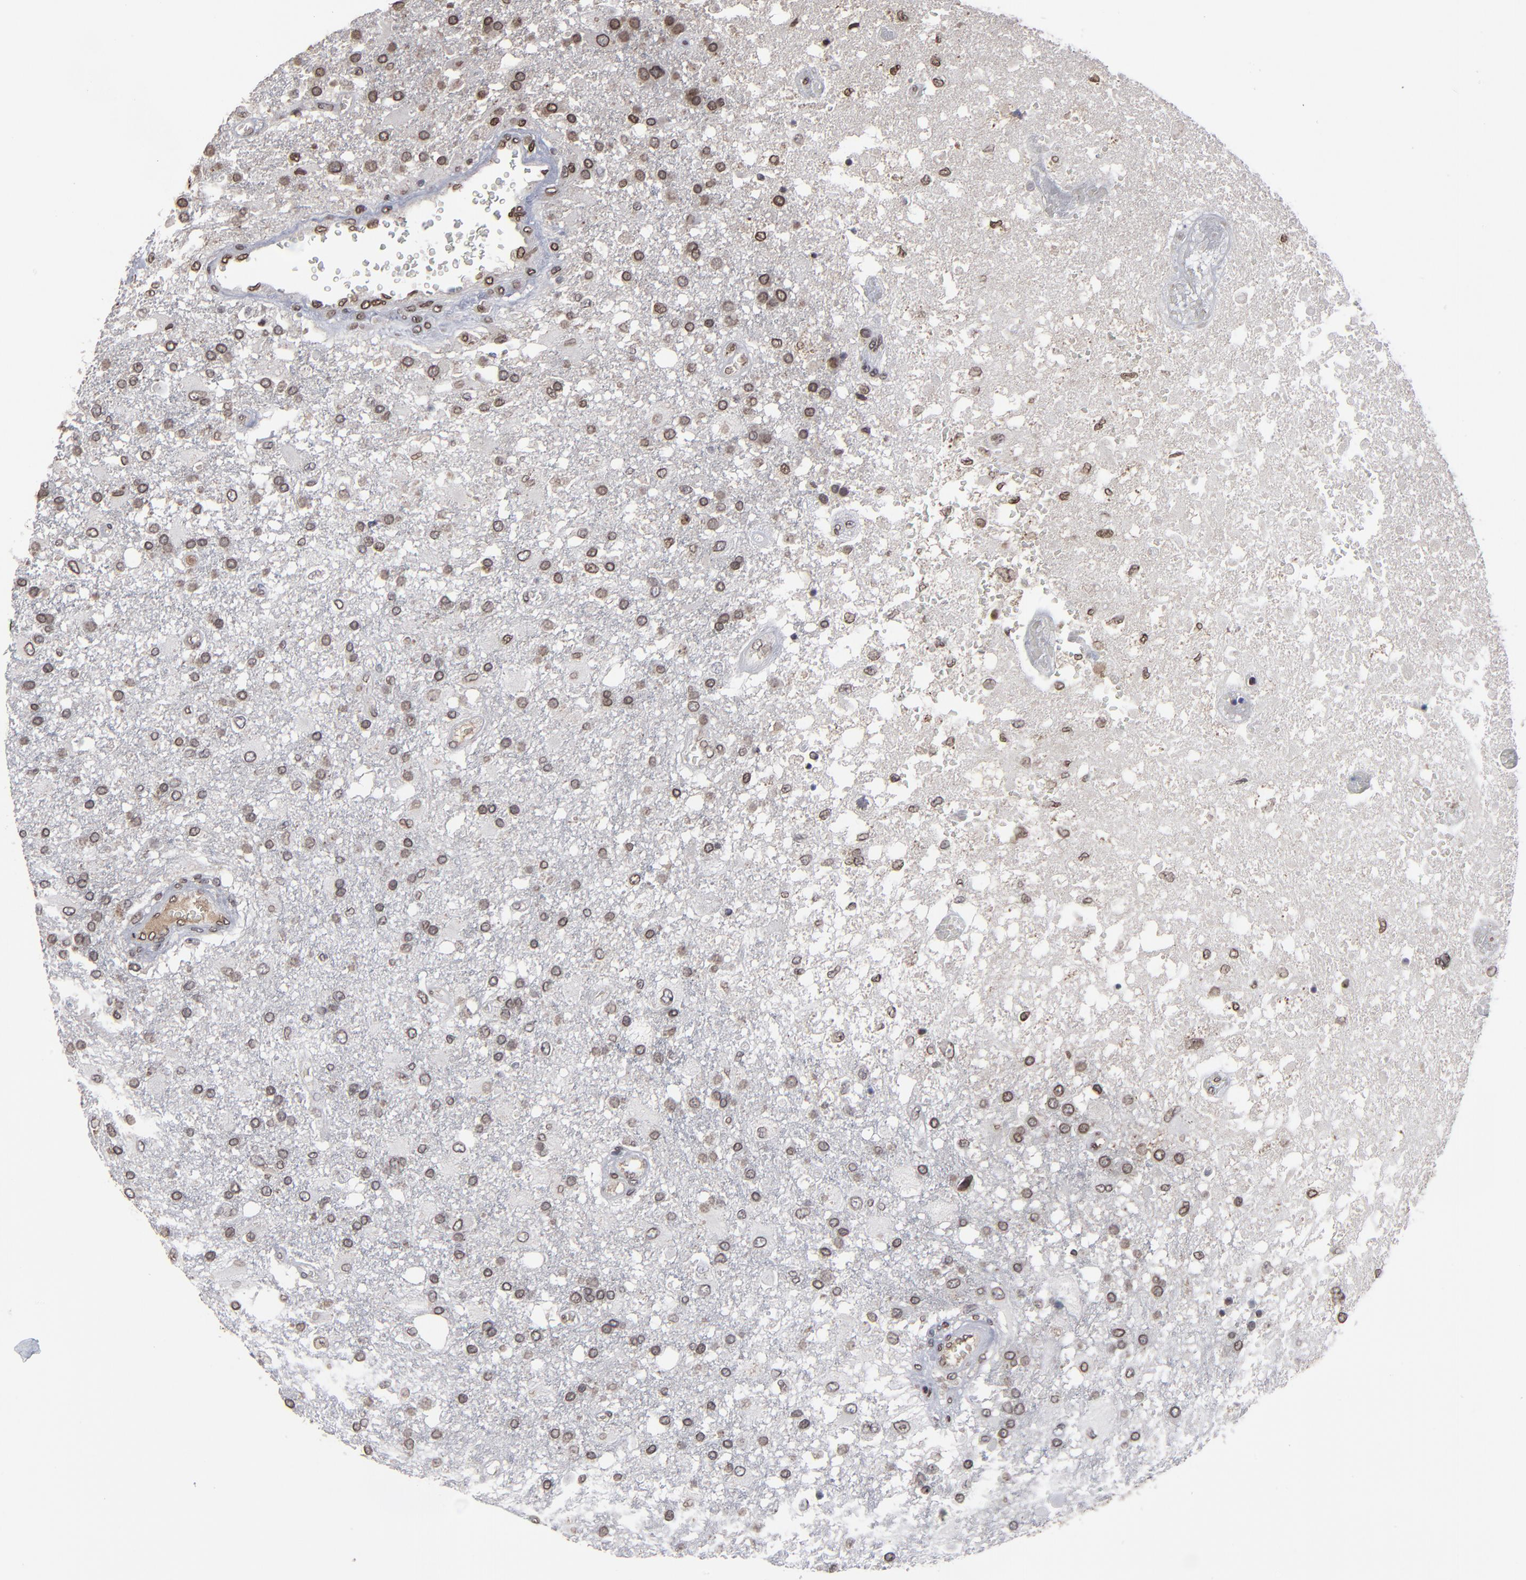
{"staining": {"intensity": "moderate", "quantity": "25%-75%", "location": "cytoplasmic/membranous,nuclear"}, "tissue": "glioma", "cell_type": "Tumor cells", "image_type": "cancer", "snomed": [{"axis": "morphology", "description": "Glioma, malignant, High grade"}, {"axis": "topography", "description": "Cerebral cortex"}], "caption": "This image reveals immunohistochemistry staining of glioma, with medium moderate cytoplasmic/membranous and nuclear staining in about 25%-75% of tumor cells.", "gene": "BAZ1A", "patient": {"sex": "male", "age": 79}}